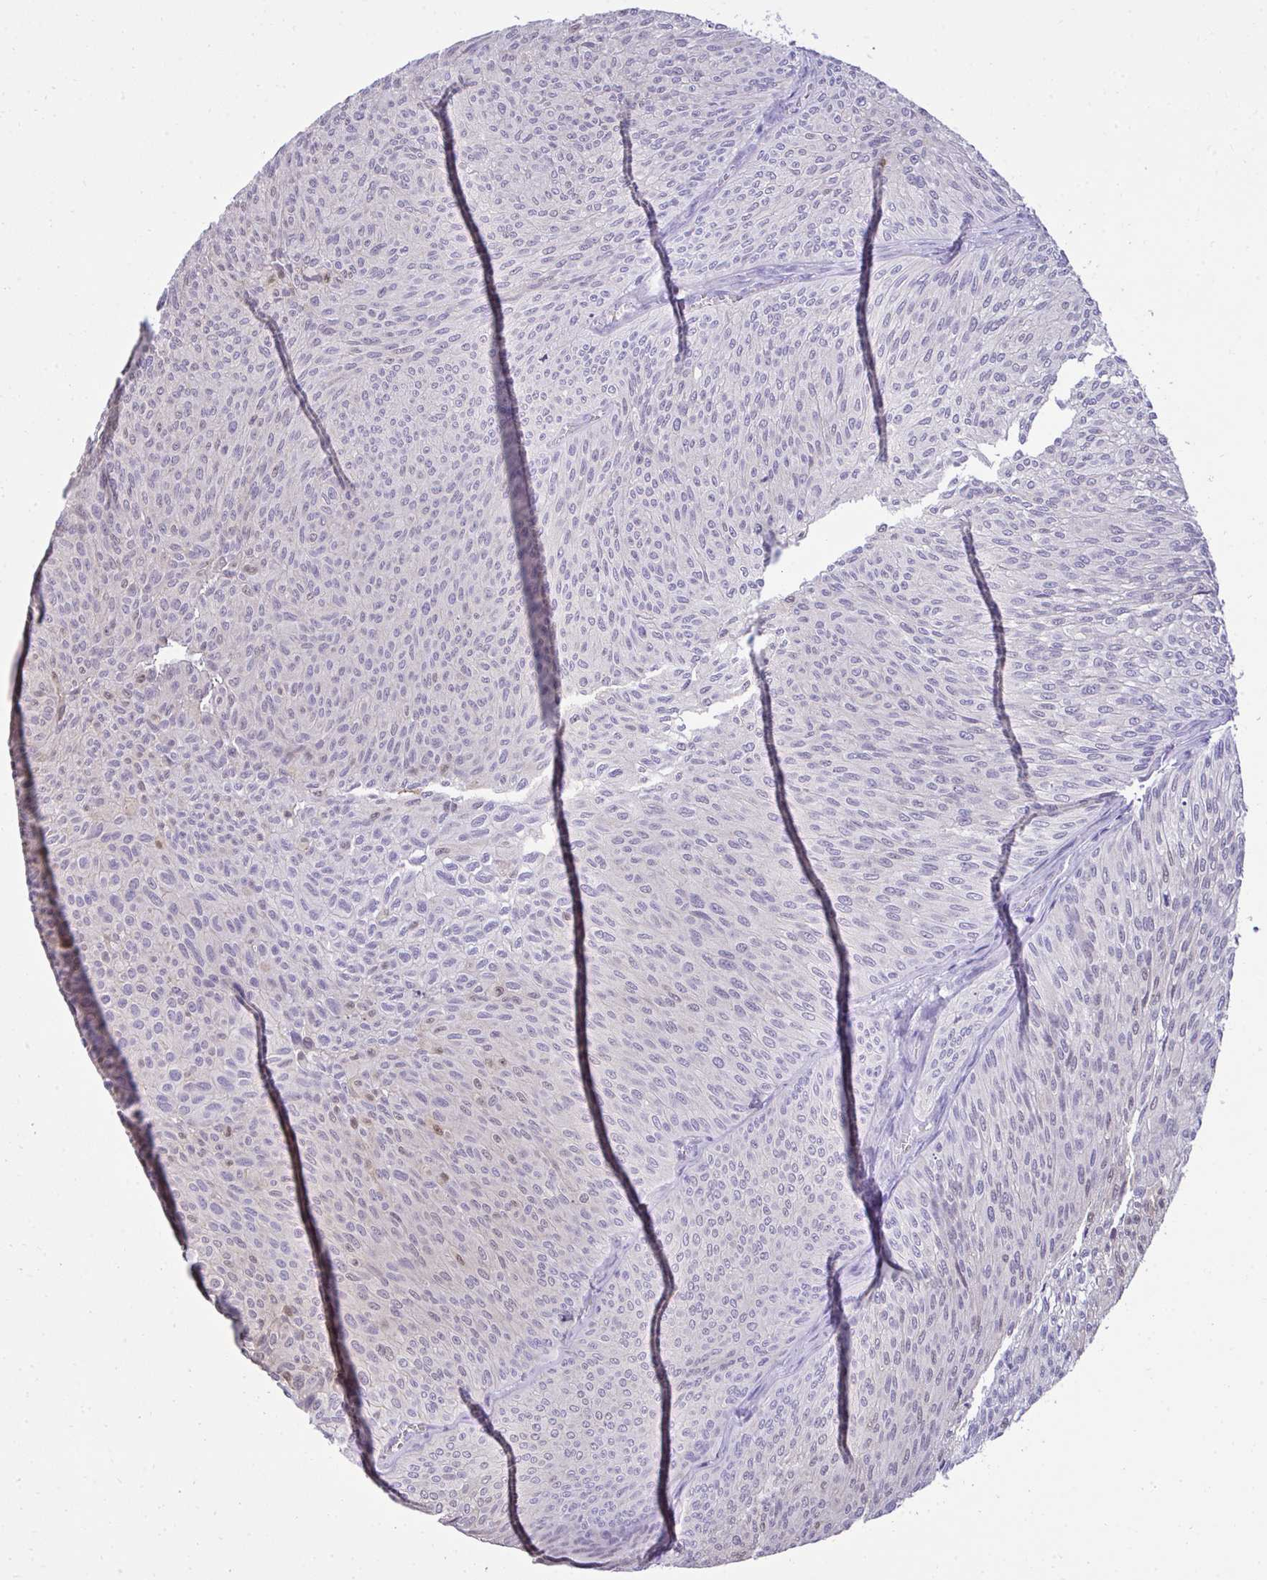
{"staining": {"intensity": "negative", "quantity": "none", "location": "none"}, "tissue": "urothelial cancer", "cell_type": "Tumor cells", "image_type": "cancer", "snomed": [{"axis": "morphology", "description": "Urothelial carcinoma, Low grade"}, {"axis": "topography", "description": "Urinary bladder"}], "caption": "An IHC micrograph of urothelial cancer is shown. There is no staining in tumor cells of urothelial cancer.", "gene": "TMCO5A", "patient": {"sex": "male", "age": 91}}